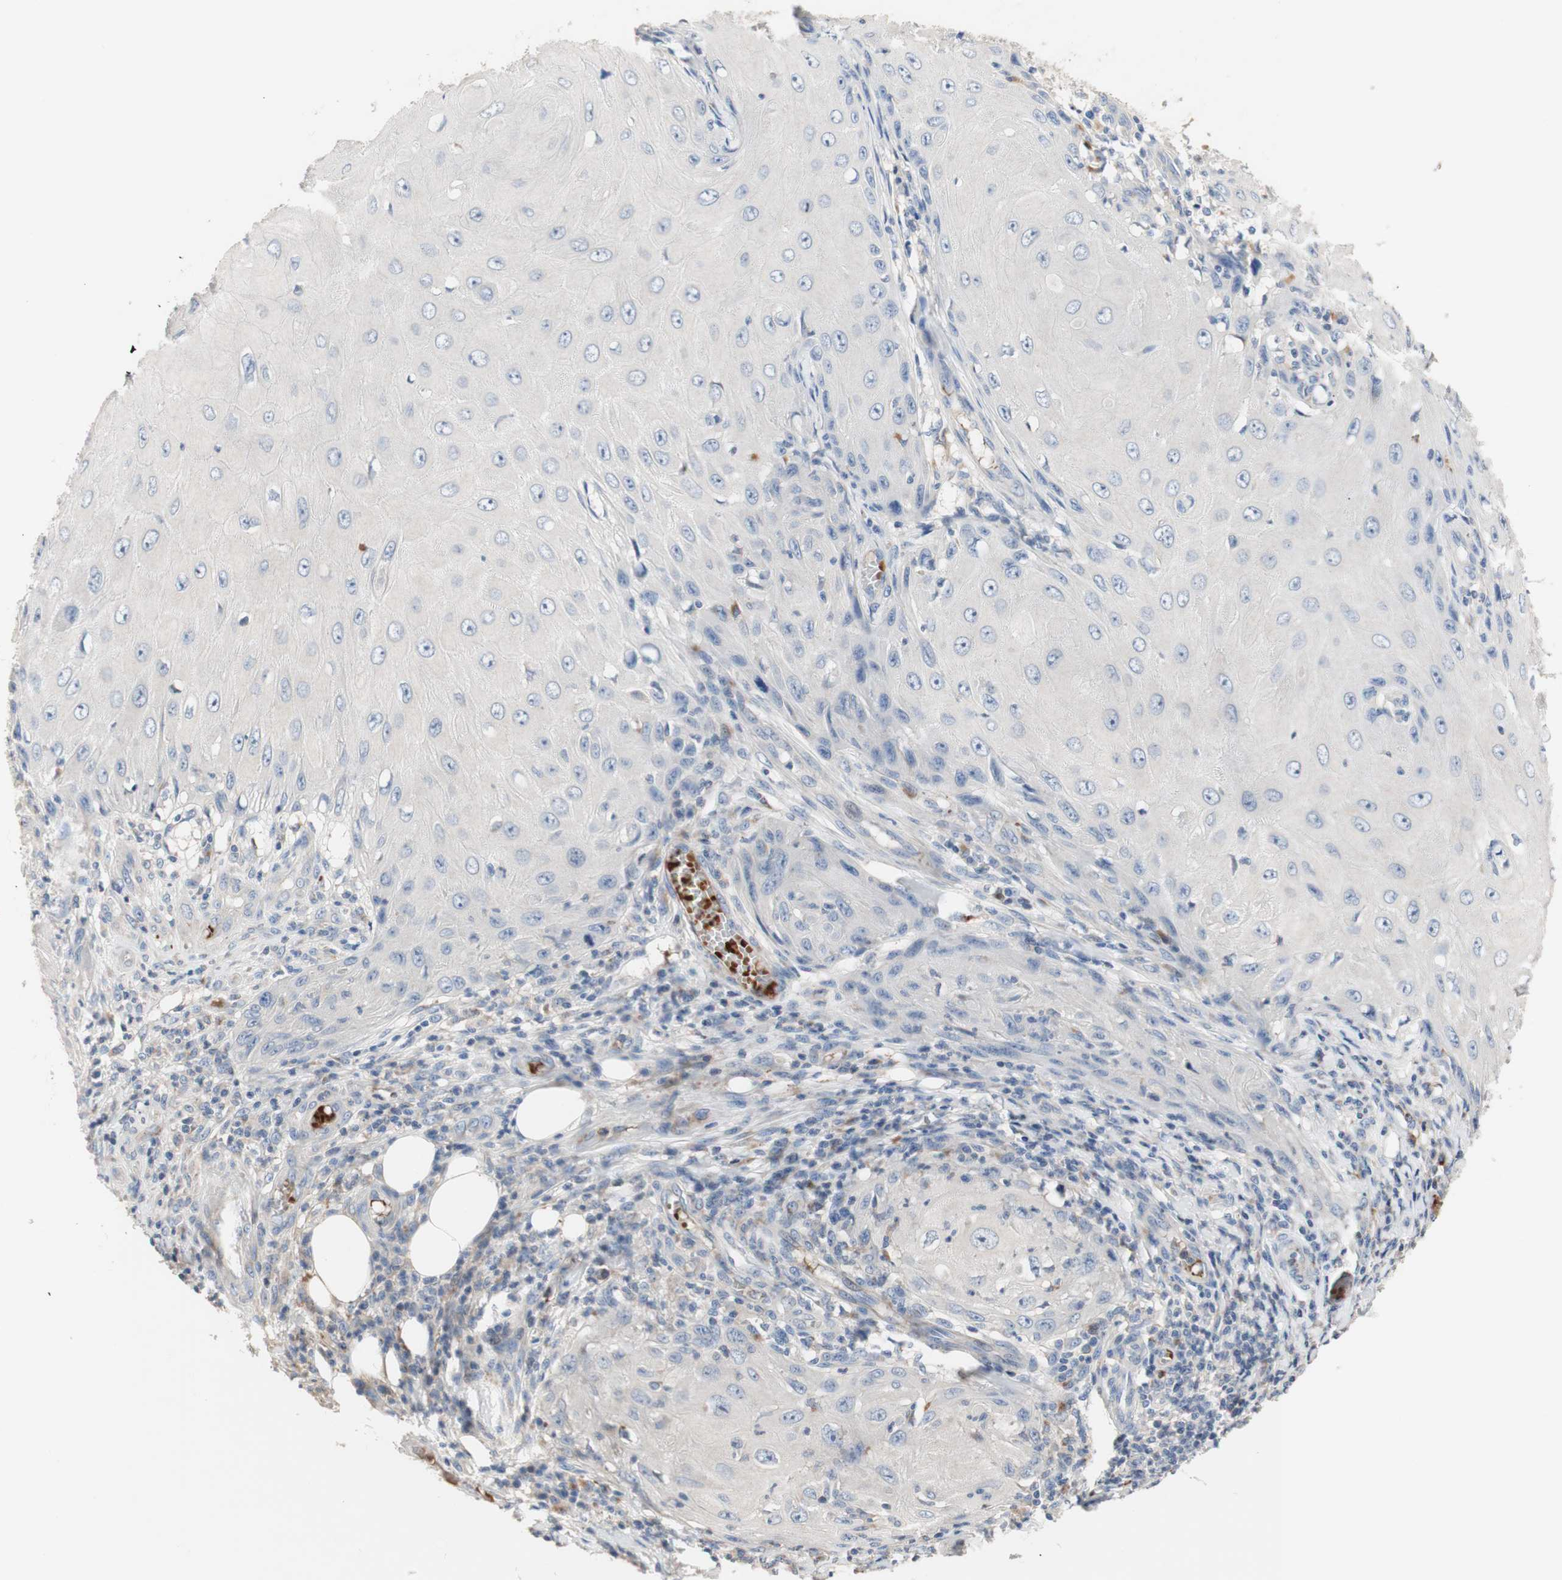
{"staining": {"intensity": "negative", "quantity": "none", "location": "none"}, "tissue": "skin cancer", "cell_type": "Tumor cells", "image_type": "cancer", "snomed": [{"axis": "morphology", "description": "Squamous cell carcinoma, NOS"}, {"axis": "topography", "description": "Skin"}], "caption": "An IHC histopathology image of skin squamous cell carcinoma is shown. There is no staining in tumor cells of skin squamous cell carcinoma.", "gene": "CDON", "patient": {"sex": "female", "age": 73}}